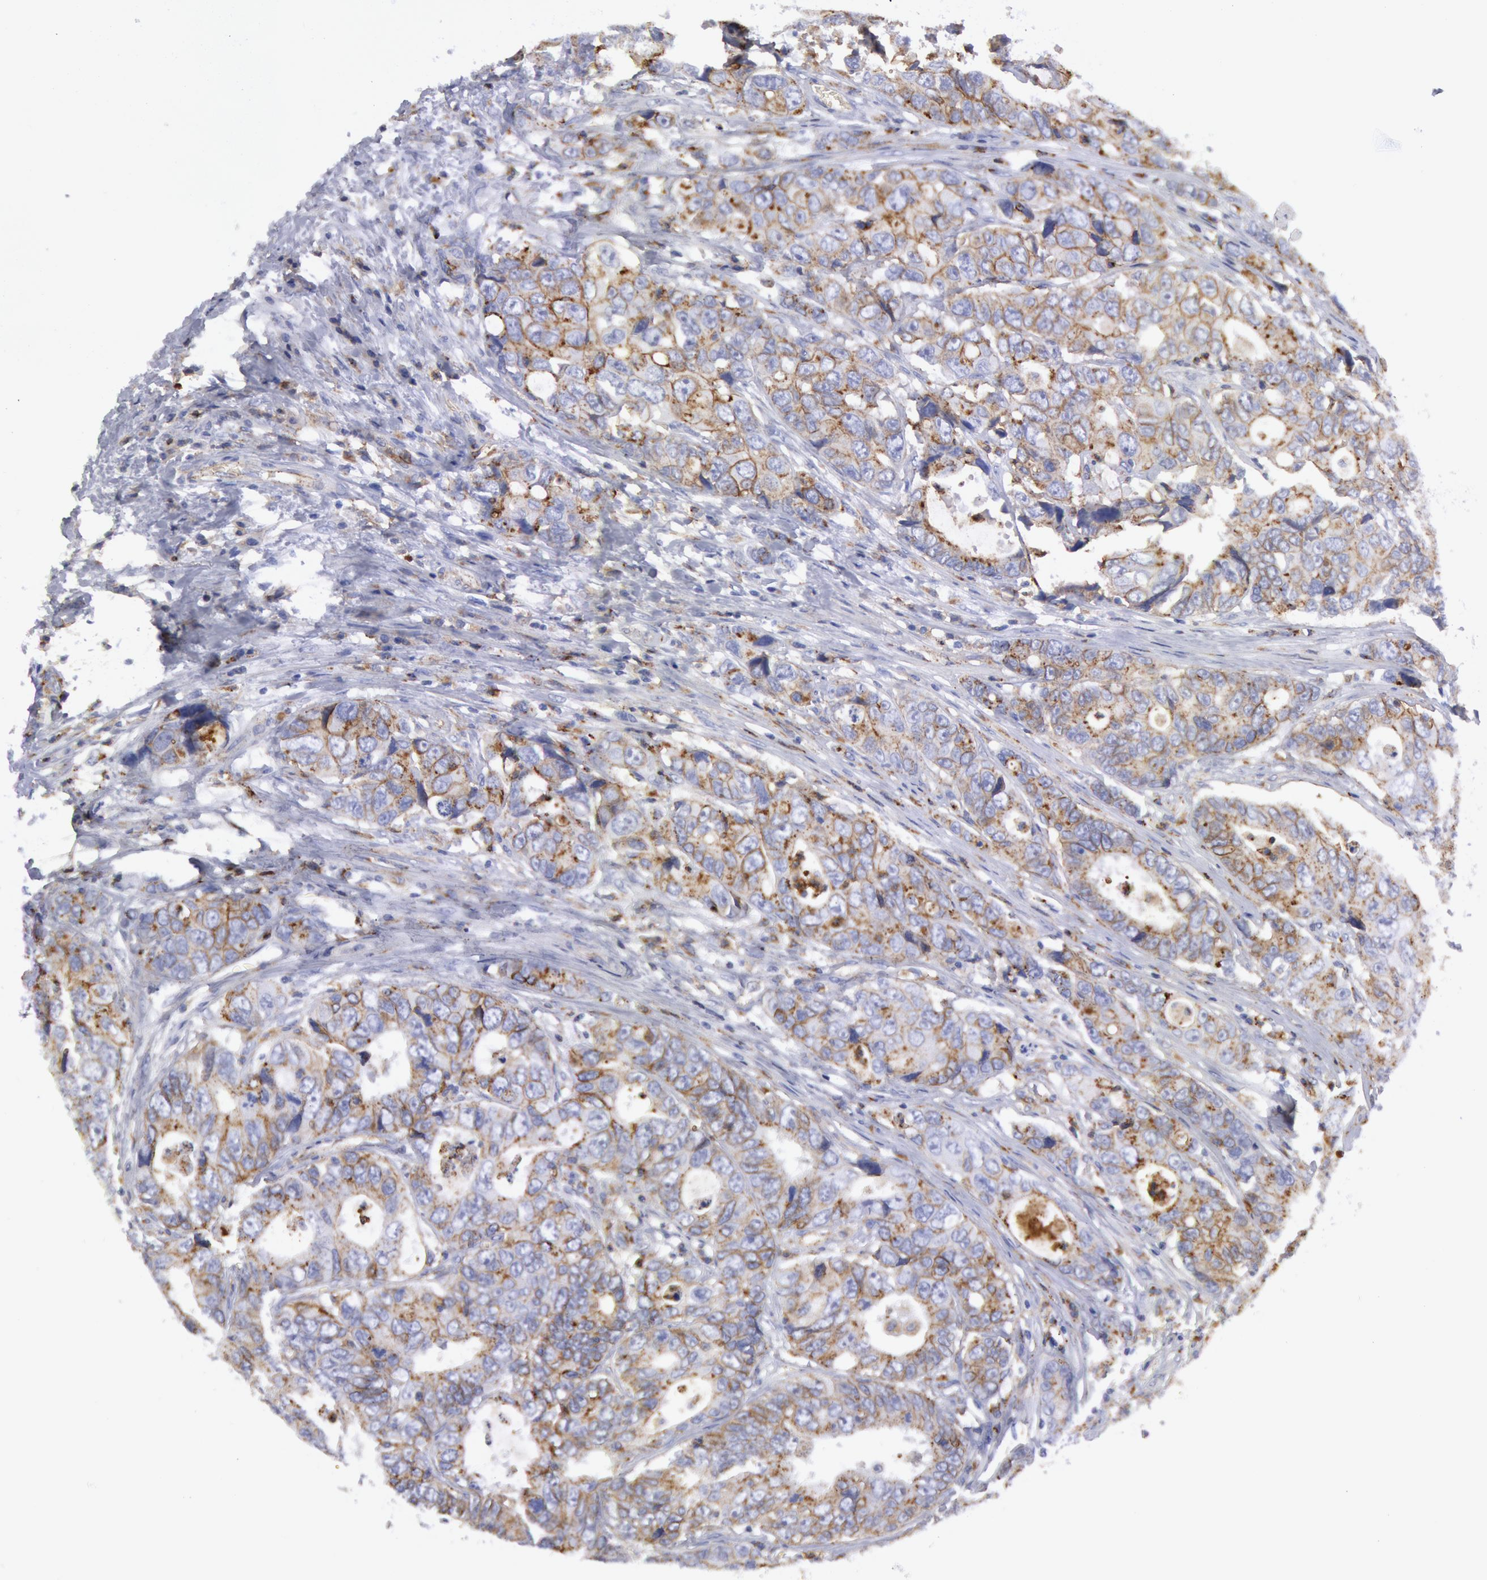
{"staining": {"intensity": "negative", "quantity": "none", "location": "none"}, "tissue": "colorectal cancer", "cell_type": "Tumor cells", "image_type": "cancer", "snomed": [{"axis": "morphology", "description": "Adenocarcinoma, NOS"}, {"axis": "topography", "description": "Rectum"}], "caption": "This is an immunohistochemistry (IHC) image of human colorectal adenocarcinoma. There is no staining in tumor cells.", "gene": "FLOT1", "patient": {"sex": "female", "age": 67}}